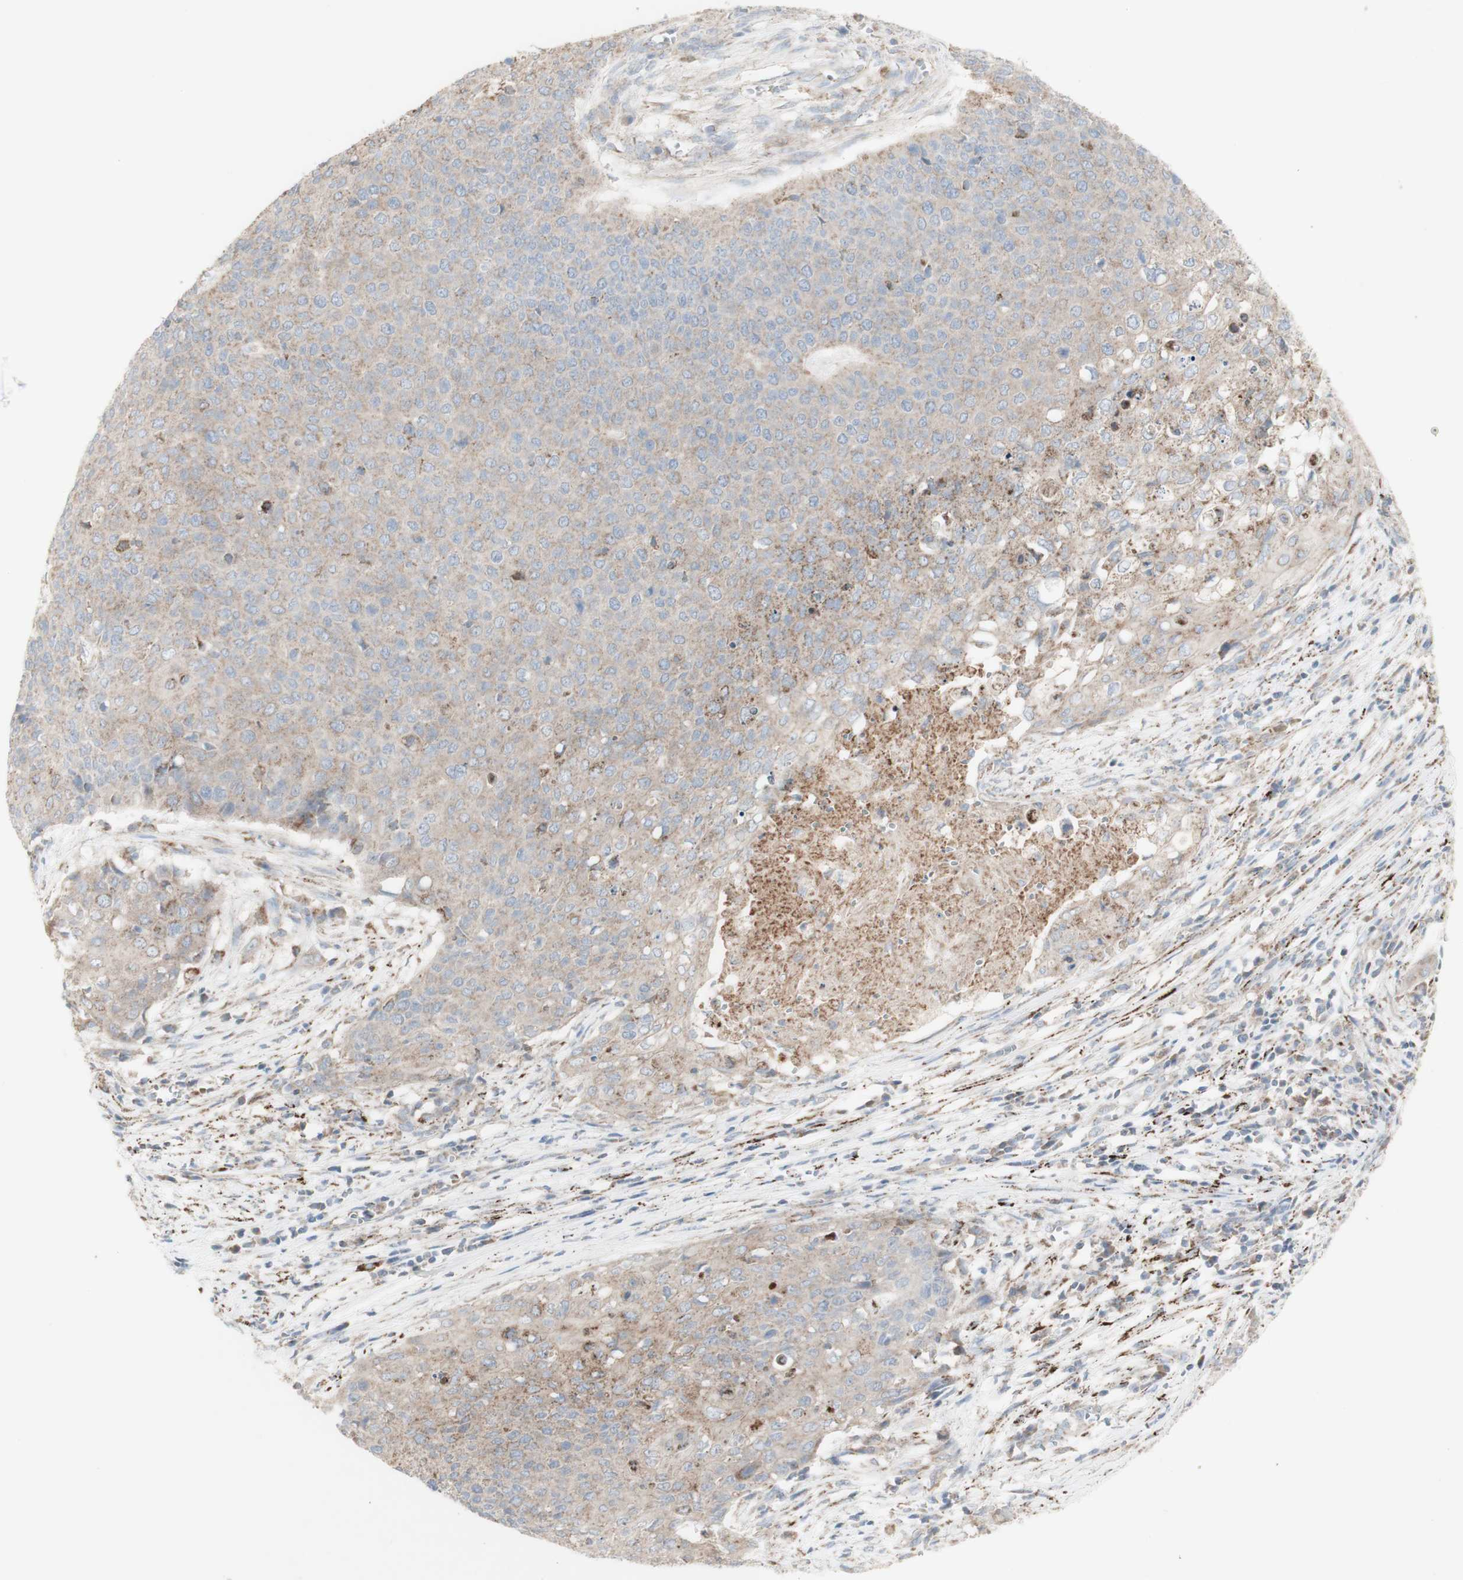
{"staining": {"intensity": "weak", "quantity": "<25%", "location": "cytoplasmic/membranous"}, "tissue": "cervical cancer", "cell_type": "Tumor cells", "image_type": "cancer", "snomed": [{"axis": "morphology", "description": "Squamous cell carcinoma, NOS"}, {"axis": "topography", "description": "Cervix"}], "caption": "Immunohistochemistry micrograph of neoplastic tissue: cervical cancer stained with DAB (3,3'-diaminobenzidine) demonstrates no significant protein staining in tumor cells.", "gene": "CNTNAP1", "patient": {"sex": "female", "age": 39}}